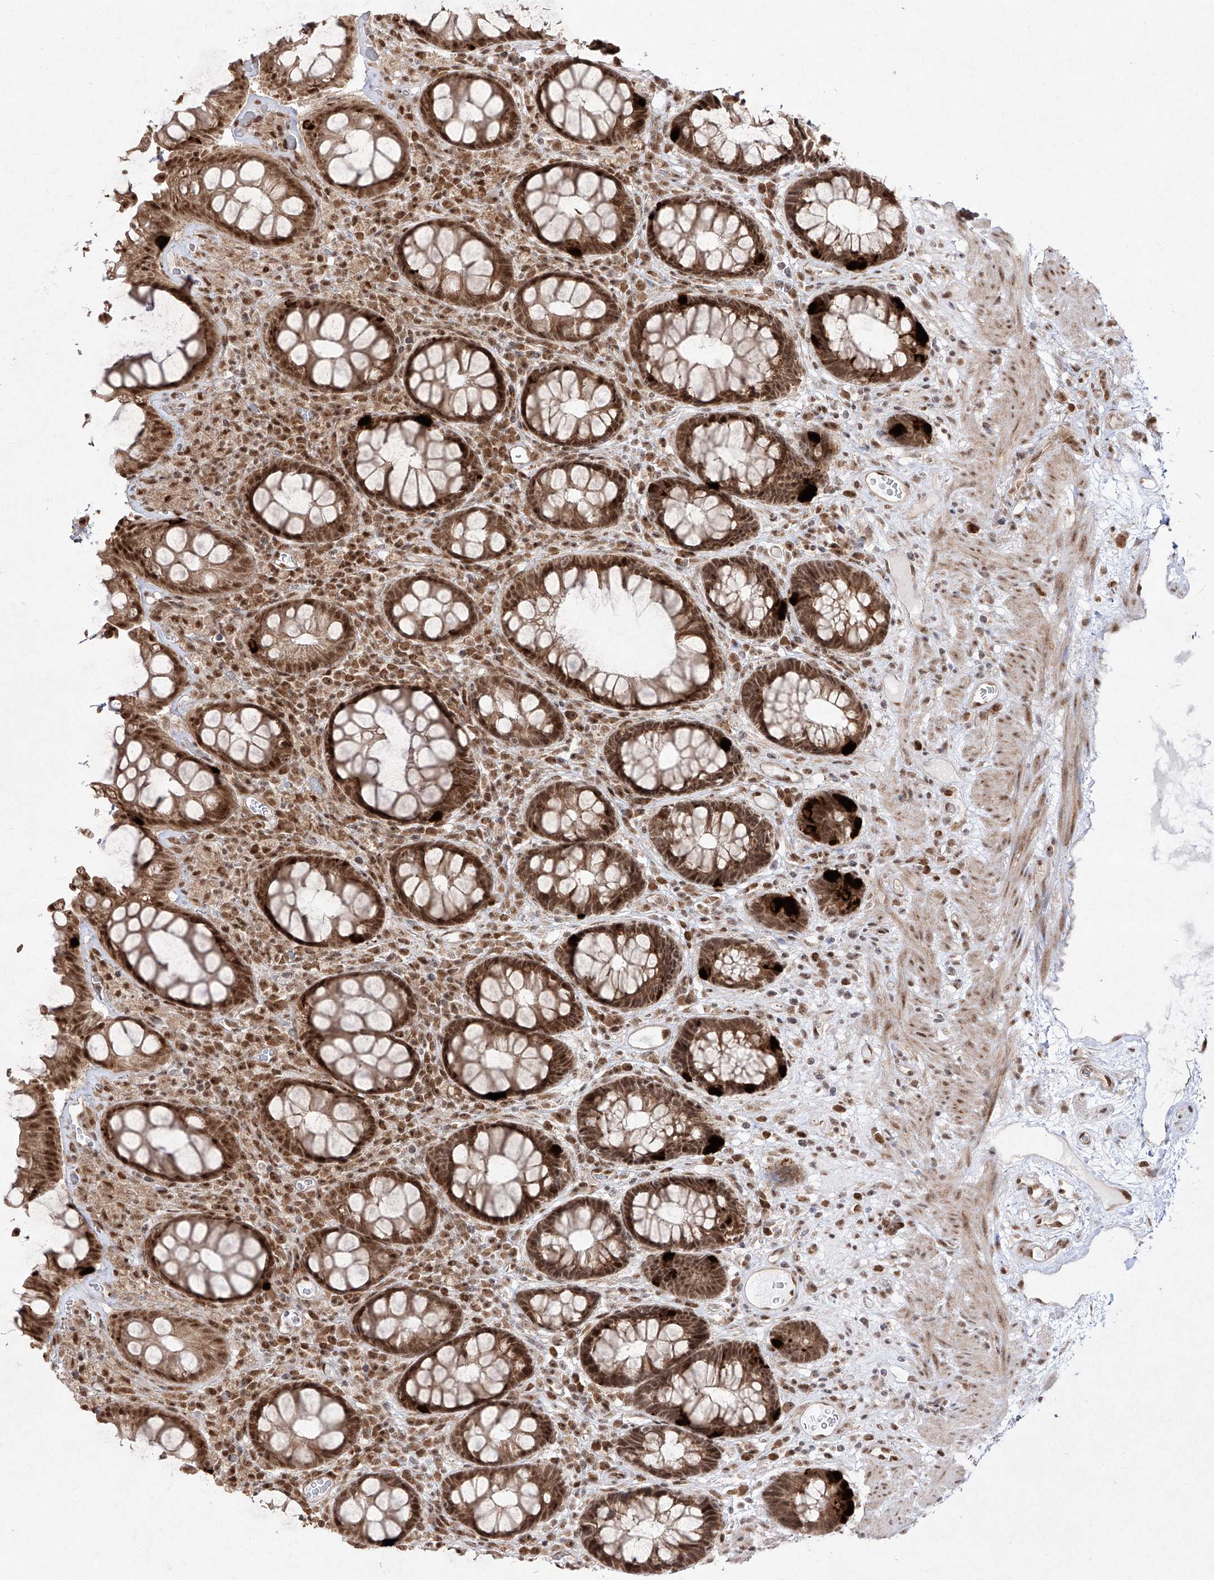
{"staining": {"intensity": "strong", "quantity": ">75%", "location": "cytoplasmic/membranous,nuclear"}, "tissue": "rectum", "cell_type": "Glandular cells", "image_type": "normal", "snomed": [{"axis": "morphology", "description": "Normal tissue, NOS"}, {"axis": "topography", "description": "Rectum"}], "caption": "DAB (3,3'-diaminobenzidine) immunohistochemical staining of benign human rectum displays strong cytoplasmic/membranous,nuclear protein expression in about >75% of glandular cells. (DAB IHC with brightfield microscopy, high magnification).", "gene": "SNRNP27", "patient": {"sex": "male", "age": 64}}